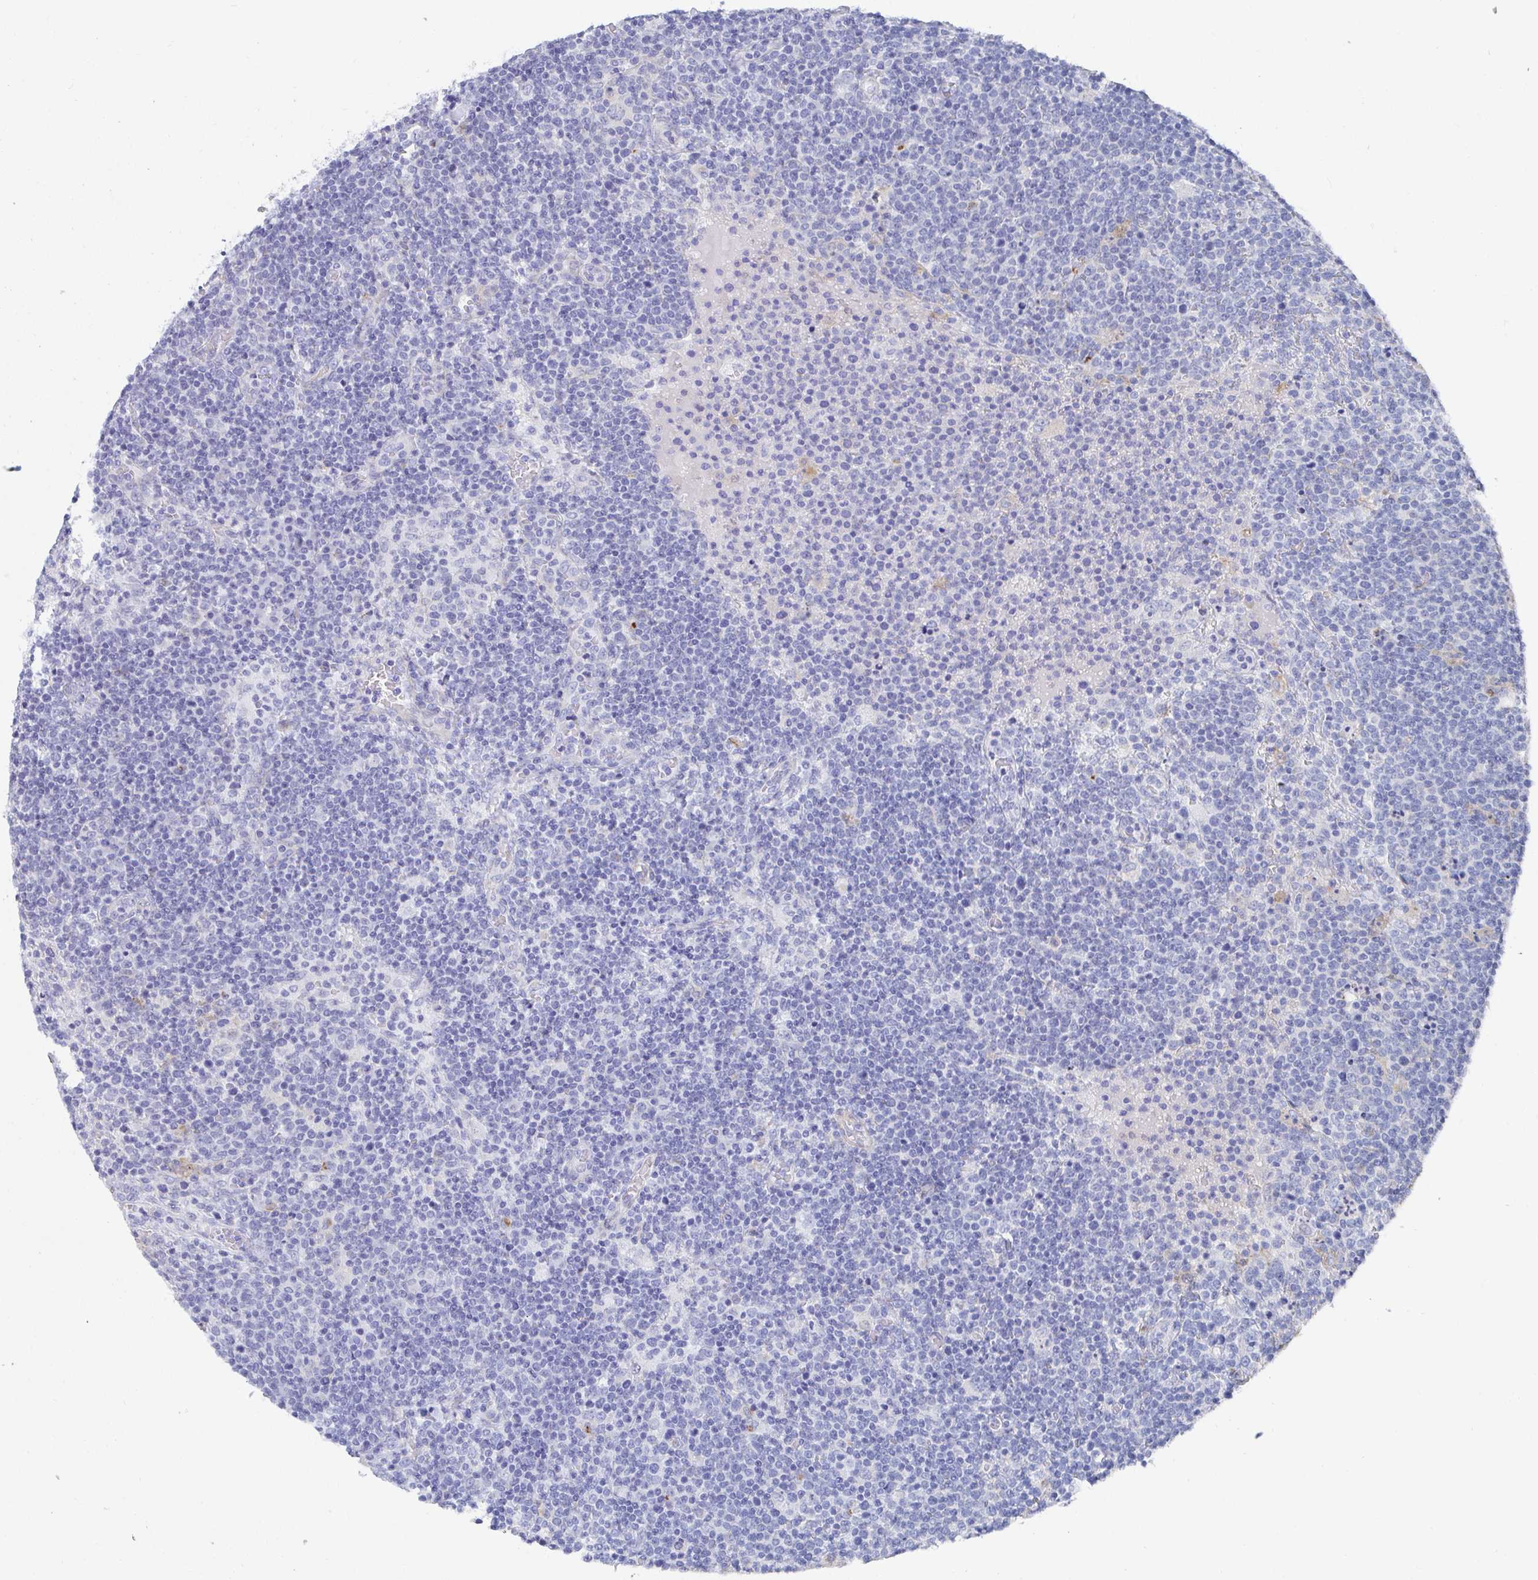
{"staining": {"intensity": "negative", "quantity": "none", "location": "none"}, "tissue": "lymphoma", "cell_type": "Tumor cells", "image_type": "cancer", "snomed": [{"axis": "morphology", "description": "Malignant lymphoma, non-Hodgkin's type, High grade"}, {"axis": "topography", "description": "Lymph node"}], "caption": "Immunohistochemical staining of malignant lymphoma, non-Hodgkin's type (high-grade) exhibits no significant expression in tumor cells. The staining is performed using DAB (3,3'-diaminobenzidine) brown chromogen with nuclei counter-stained in using hematoxylin.", "gene": "ZFP82", "patient": {"sex": "male", "age": 61}}